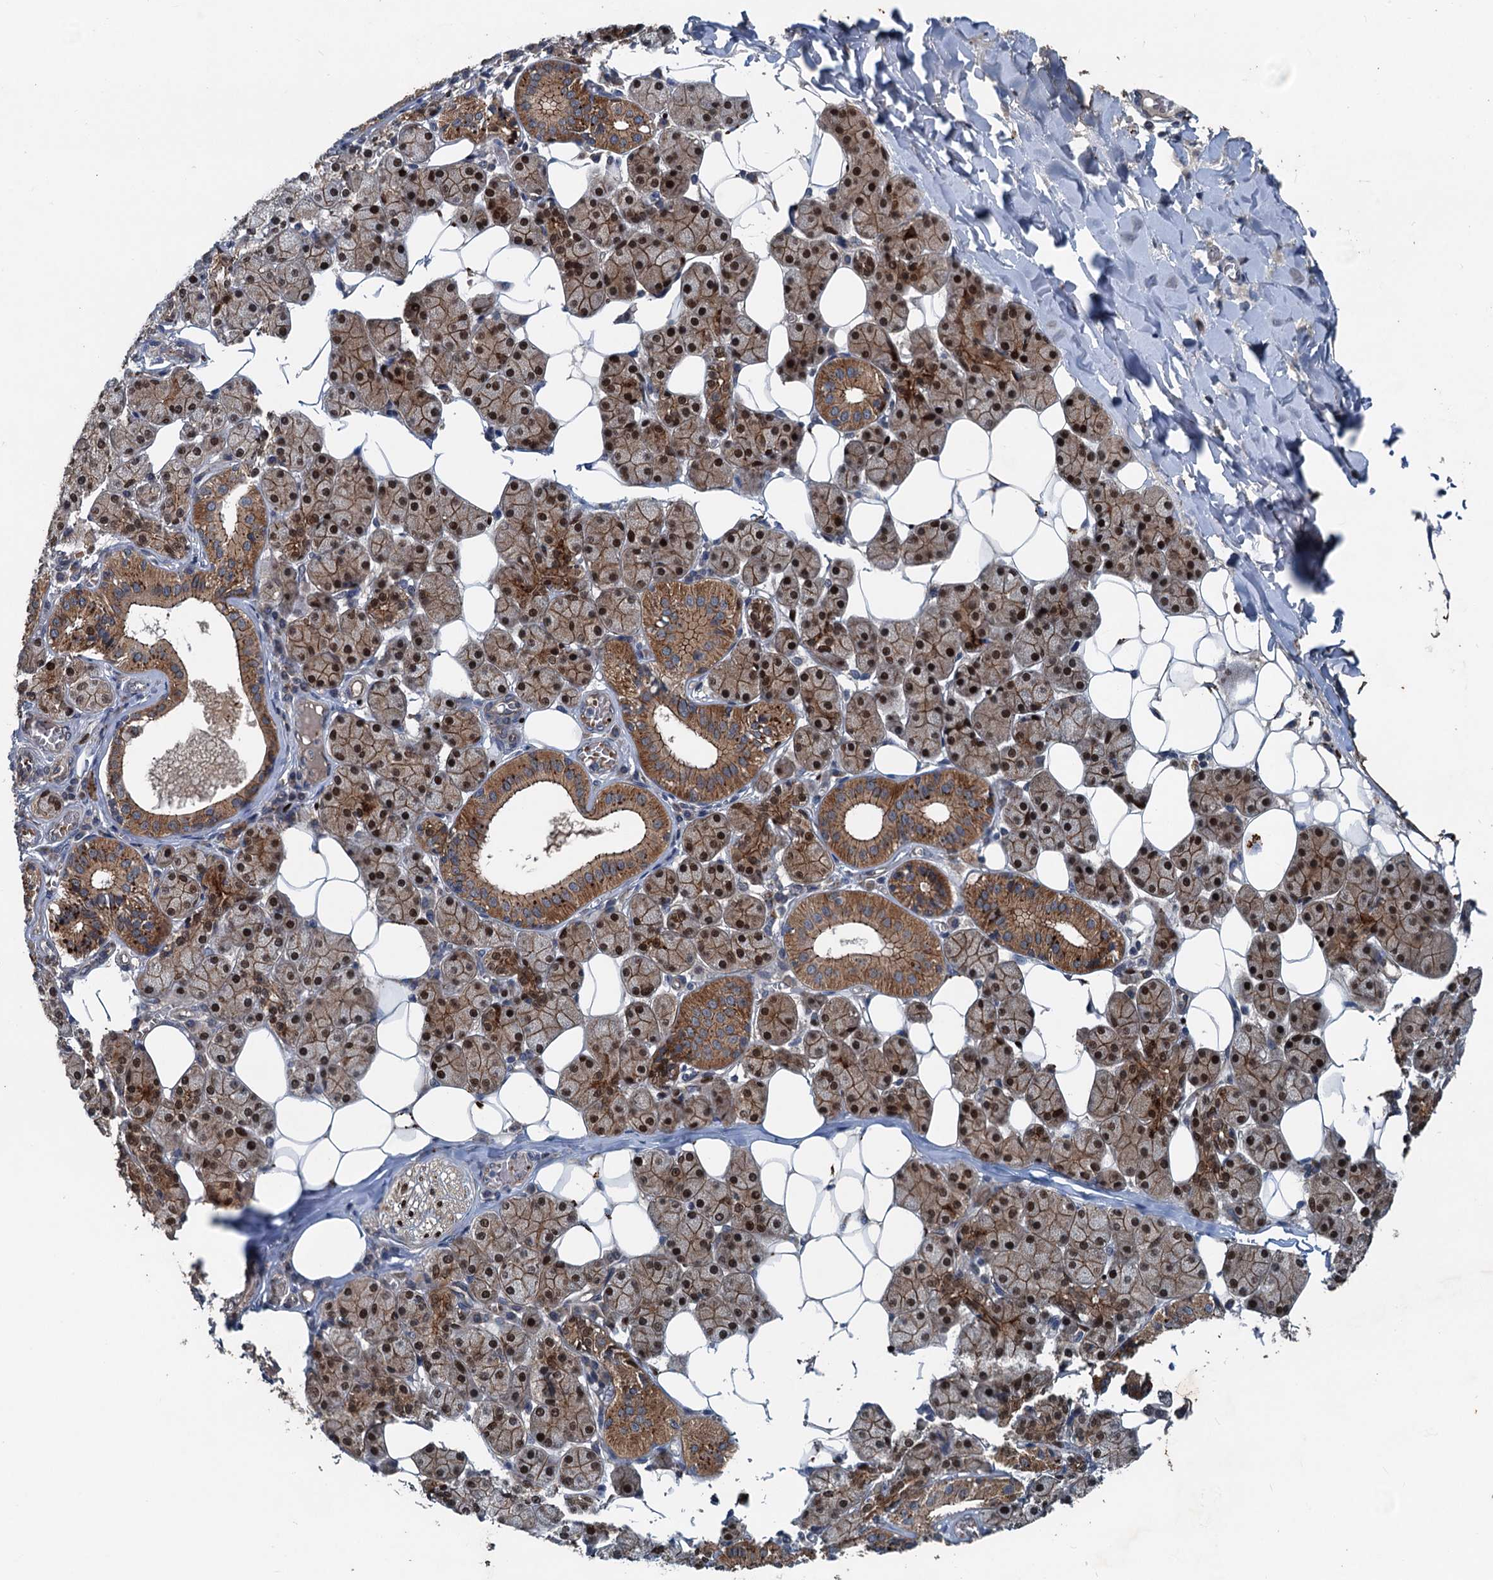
{"staining": {"intensity": "strong", "quantity": ">75%", "location": "cytoplasmic/membranous,nuclear"}, "tissue": "salivary gland", "cell_type": "Glandular cells", "image_type": "normal", "snomed": [{"axis": "morphology", "description": "Normal tissue, NOS"}, {"axis": "topography", "description": "Salivary gland"}], "caption": "This is a micrograph of immunohistochemistry (IHC) staining of benign salivary gland, which shows strong expression in the cytoplasmic/membranous,nuclear of glandular cells.", "gene": "N4BP2L2", "patient": {"sex": "female", "age": 33}}